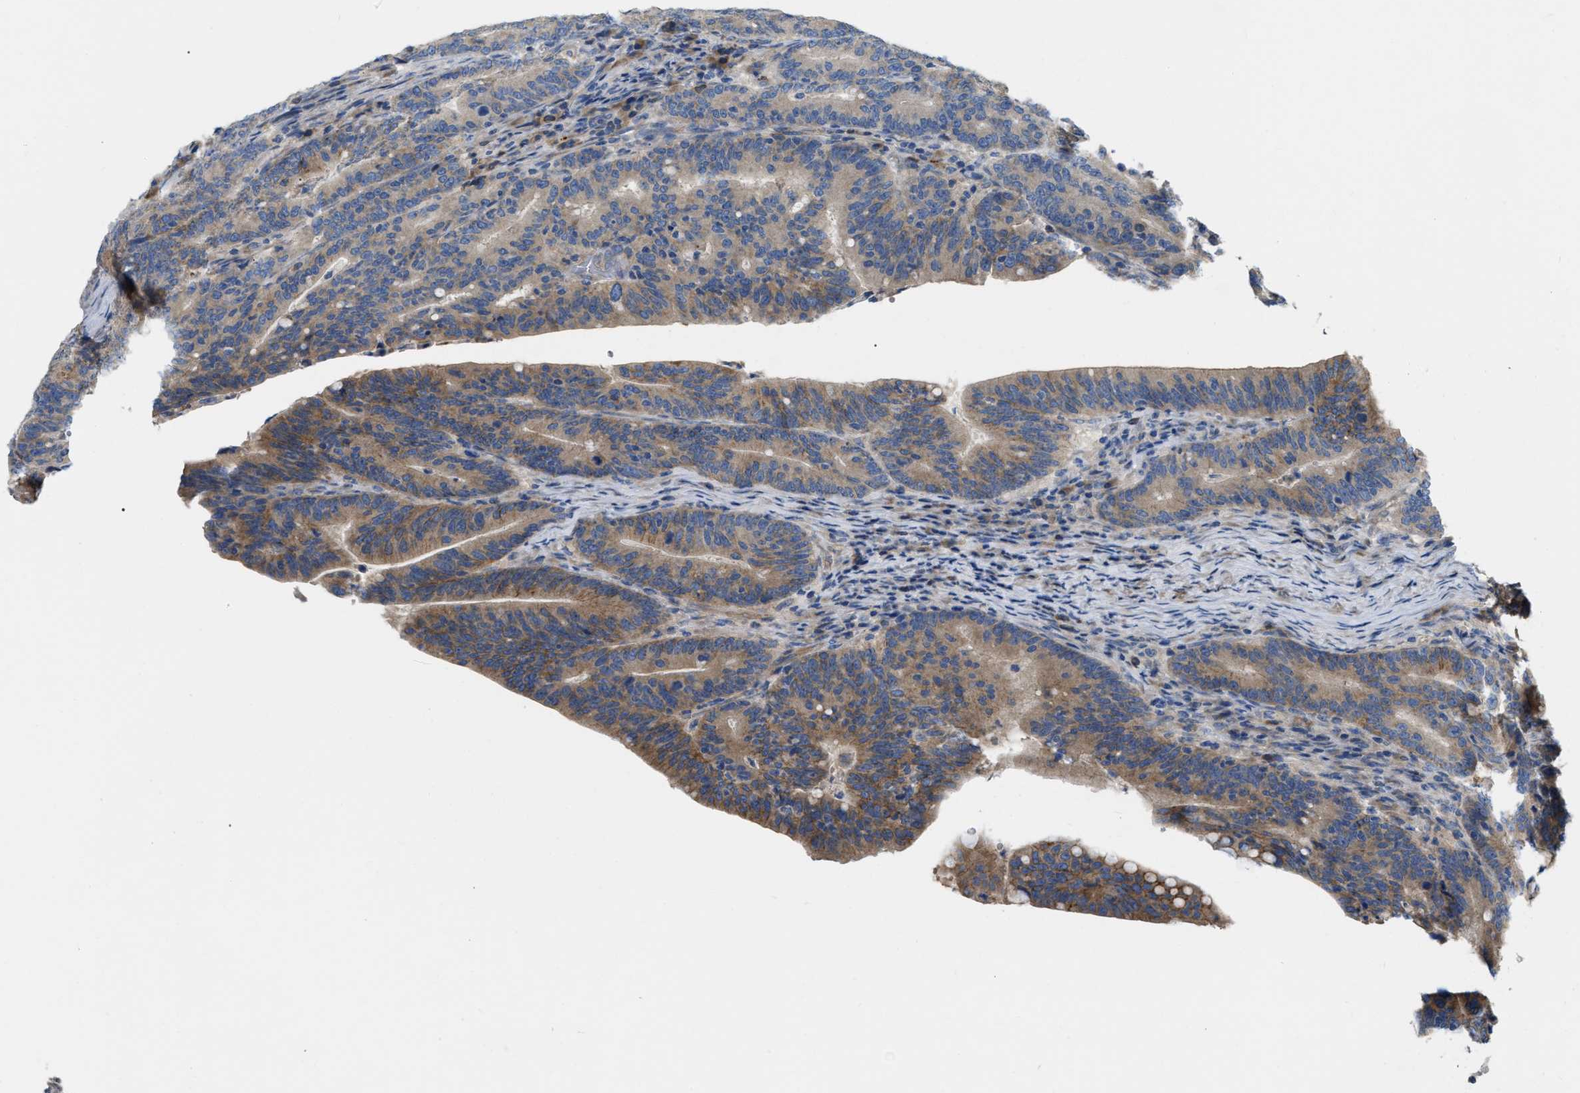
{"staining": {"intensity": "moderate", "quantity": ">75%", "location": "cytoplasmic/membranous"}, "tissue": "colorectal cancer", "cell_type": "Tumor cells", "image_type": "cancer", "snomed": [{"axis": "morphology", "description": "Adenocarcinoma, NOS"}, {"axis": "topography", "description": "Colon"}], "caption": "Colorectal cancer stained with immunohistochemistry reveals moderate cytoplasmic/membranous staining in approximately >75% of tumor cells.", "gene": "DHX58", "patient": {"sex": "female", "age": 66}}